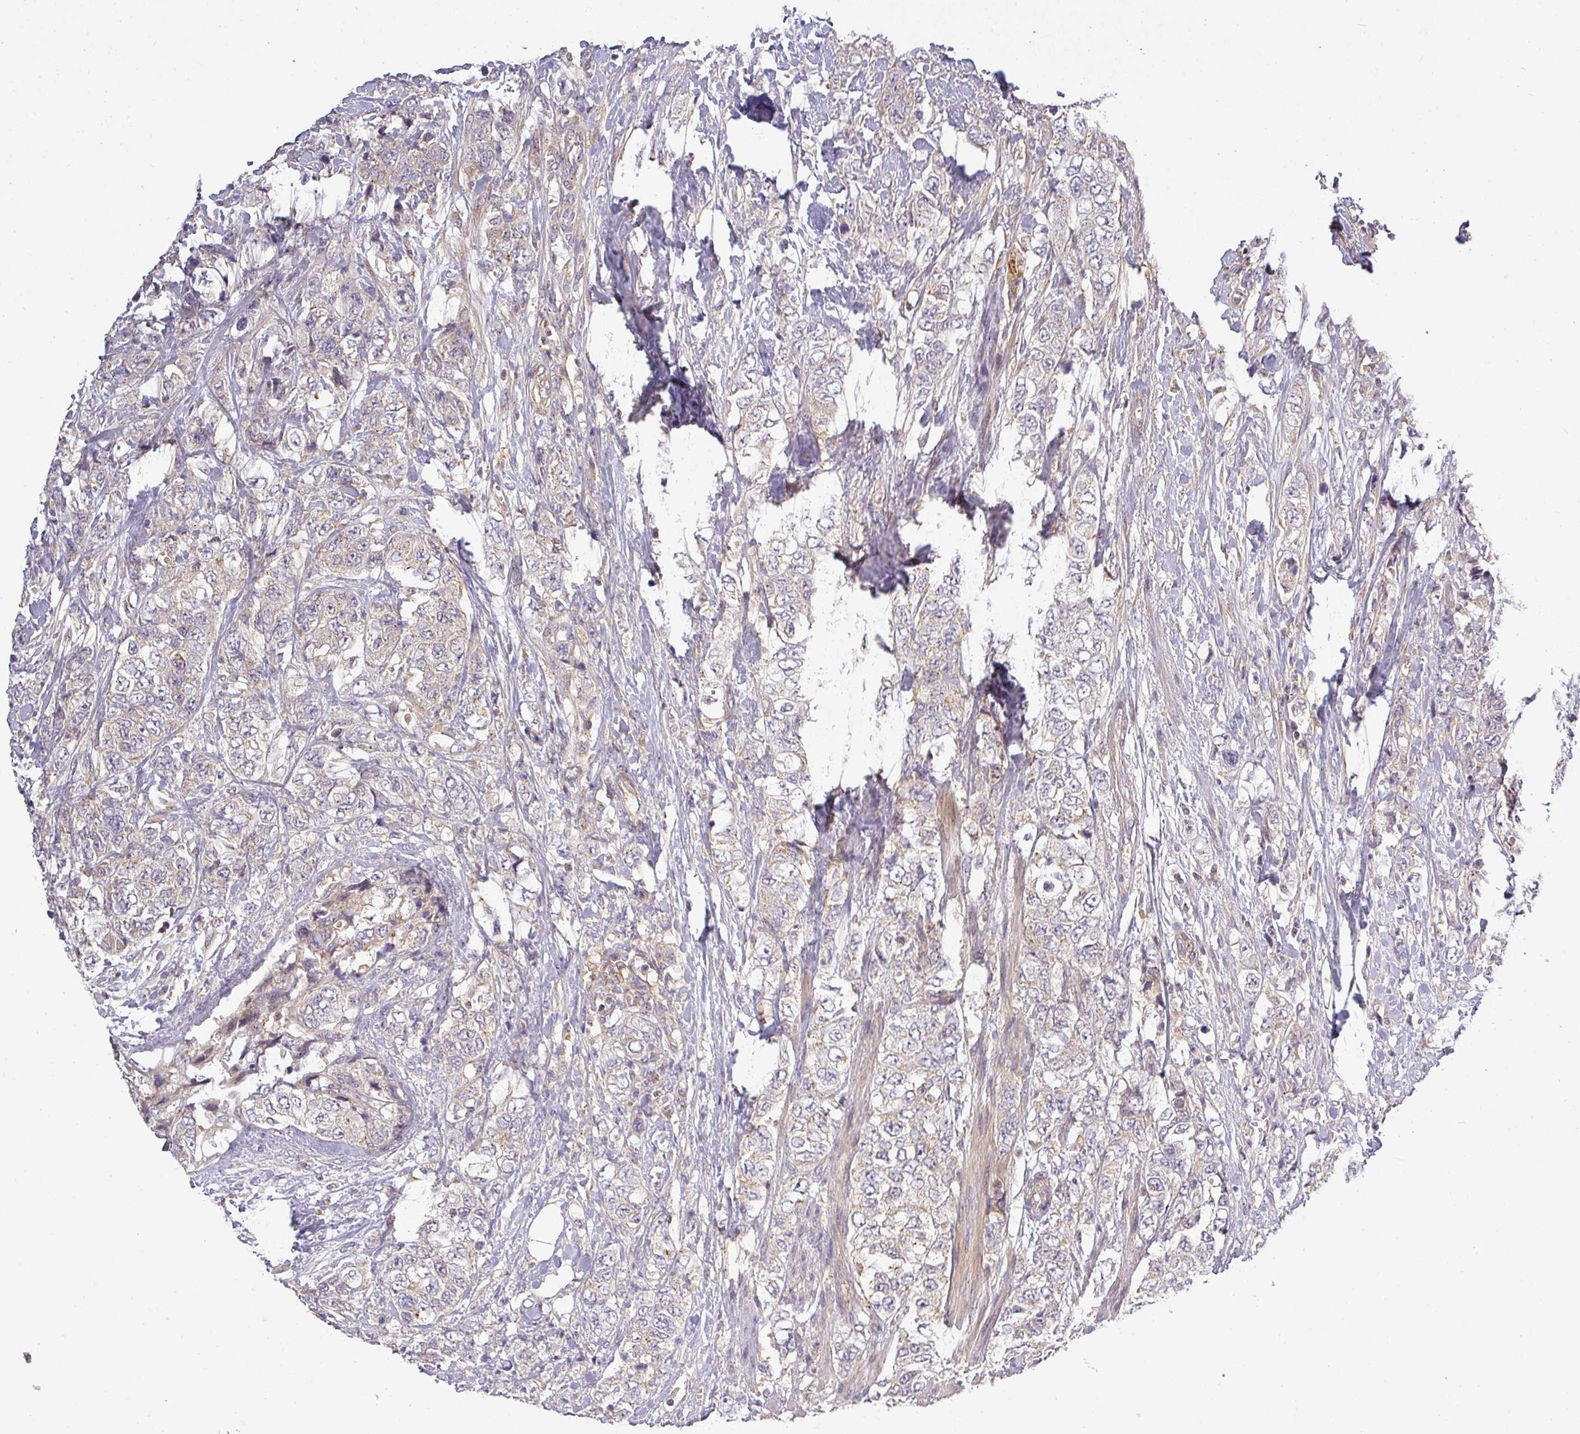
{"staining": {"intensity": "negative", "quantity": "none", "location": "none"}, "tissue": "urothelial cancer", "cell_type": "Tumor cells", "image_type": "cancer", "snomed": [{"axis": "morphology", "description": "Urothelial carcinoma, High grade"}, {"axis": "topography", "description": "Urinary bladder"}], "caption": "Histopathology image shows no significant protein positivity in tumor cells of urothelial cancer.", "gene": "NIN", "patient": {"sex": "female", "age": 78}}